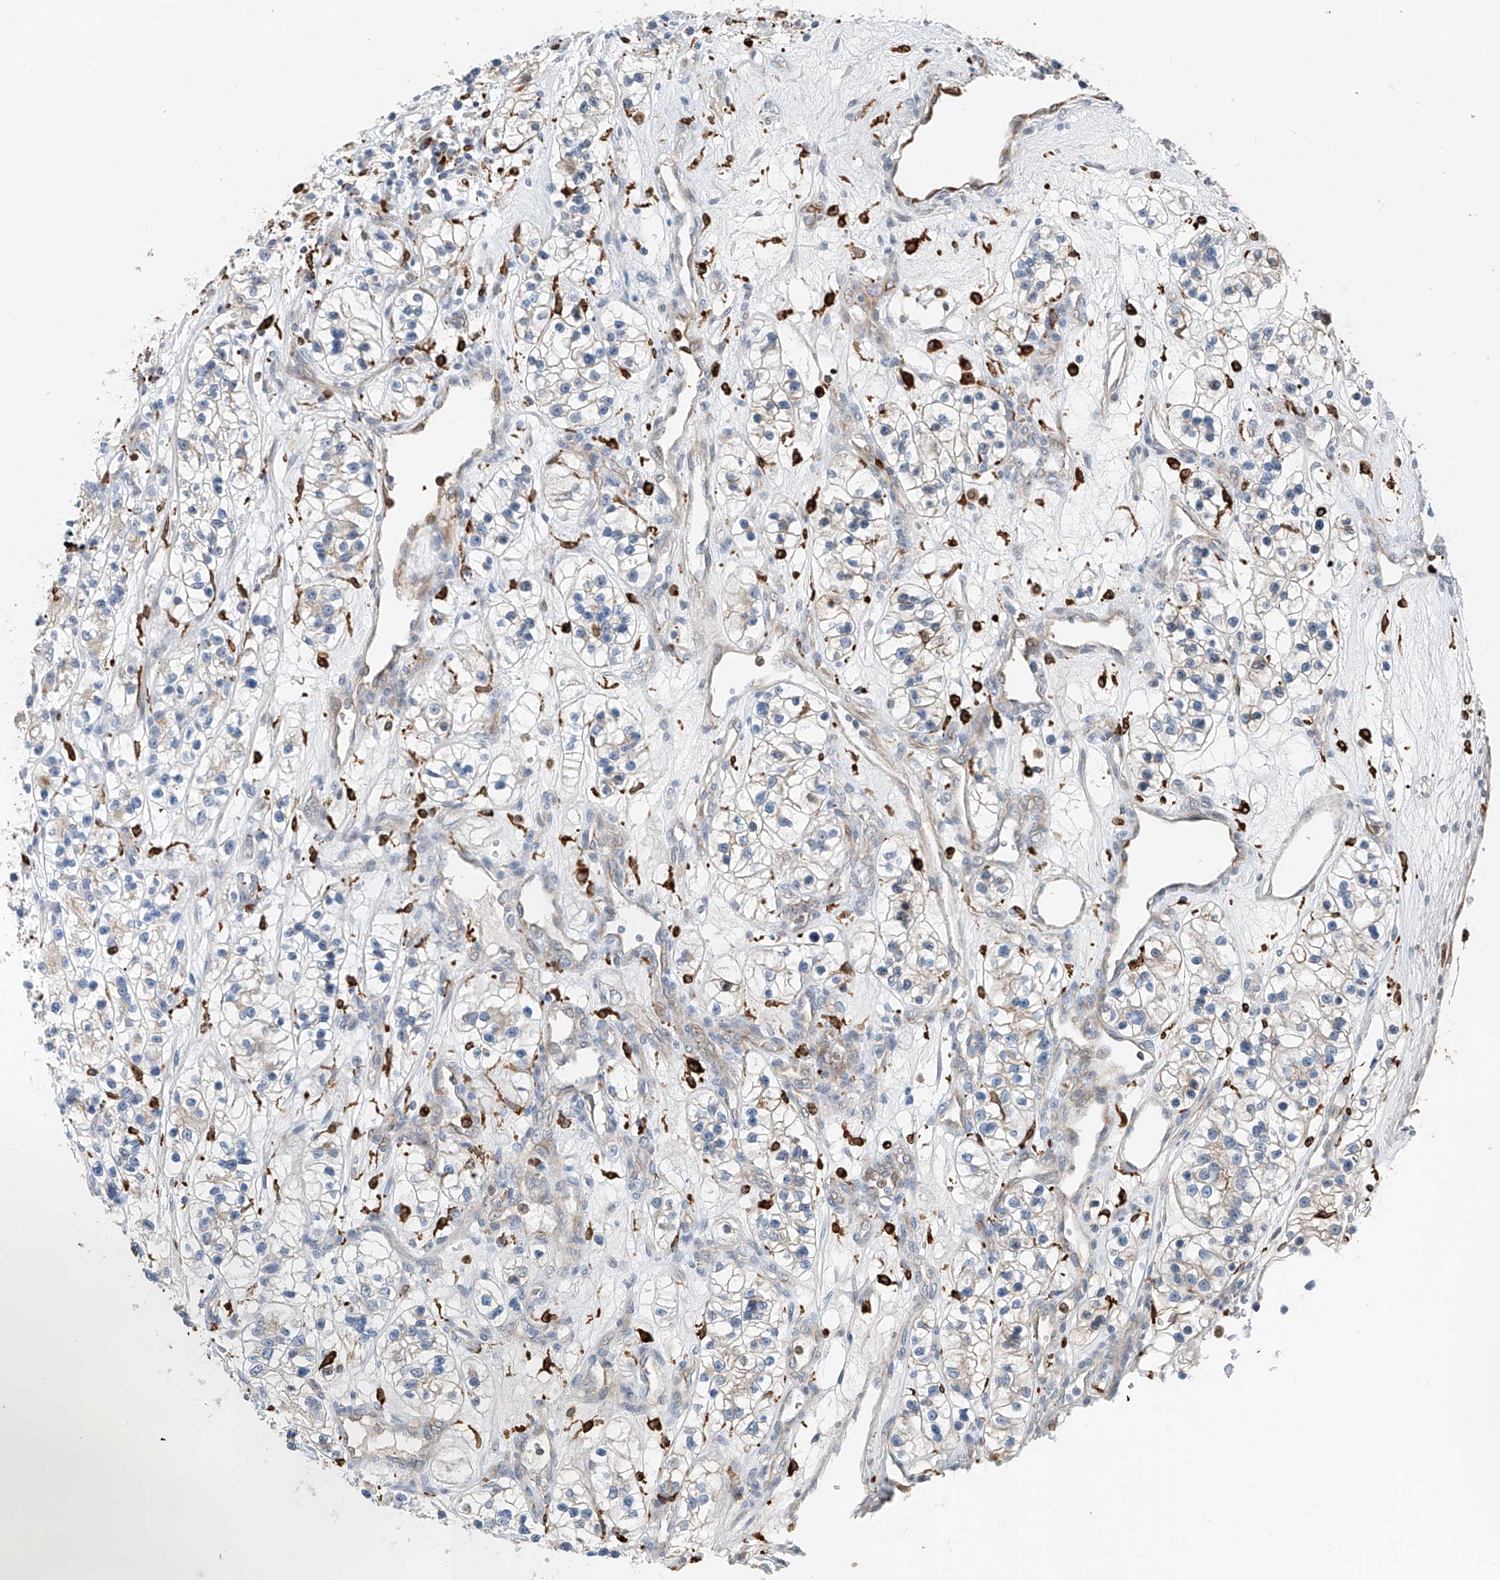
{"staining": {"intensity": "negative", "quantity": "none", "location": "none"}, "tissue": "renal cancer", "cell_type": "Tumor cells", "image_type": "cancer", "snomed": [{"axis": "morphology", "description": "Adenocarcinoma, NOS"}, {"axis": "topography", "description": "Kidney"}], "caption": "A high-resolution histopathology image shows IHC staining of renal cancer (adenocarcinoma), which shows no significant staining in tumor cells.", "gene": "TBXAS1", "patient": {"sex": "female", "age": 57}}